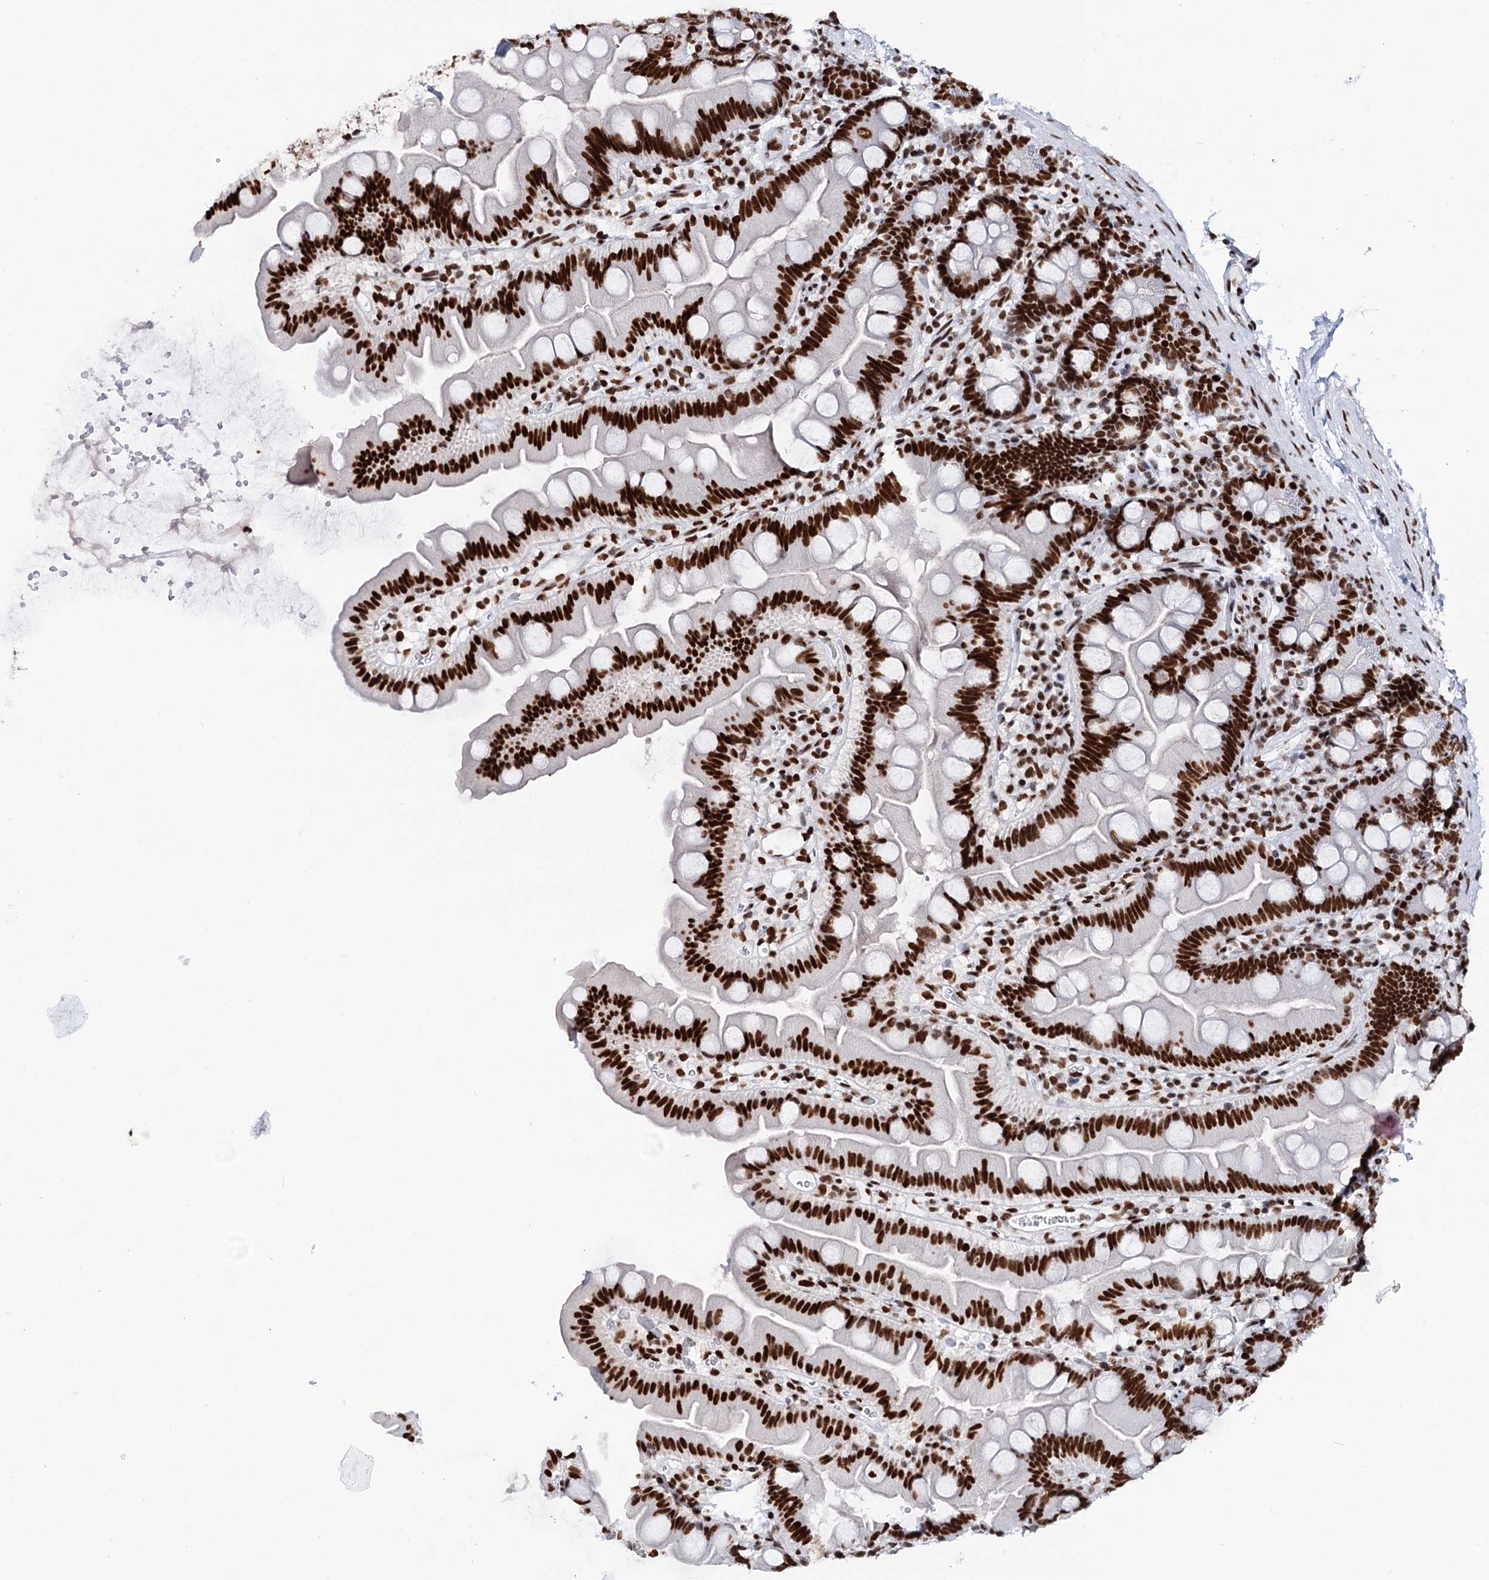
{"staining": {"intensity": "strong", "quantity": ">75%", "location": "nuclear"}, "tissue": "small intestine", "cell_type": "Glandular cells", "image_type": "normal", "snomed": [{"axis": "morphology", "description": "Normal tissue, NOS"}, {"axis": "topography", "description": "Small intestine"}], "caption": "Small intestine stained for a protein (brown) exhibits strong nuclear positive positivity in approximately >75% of glandular cells.", "gene": "MATR3", "patient": {"sex": "female", "age": 68}}